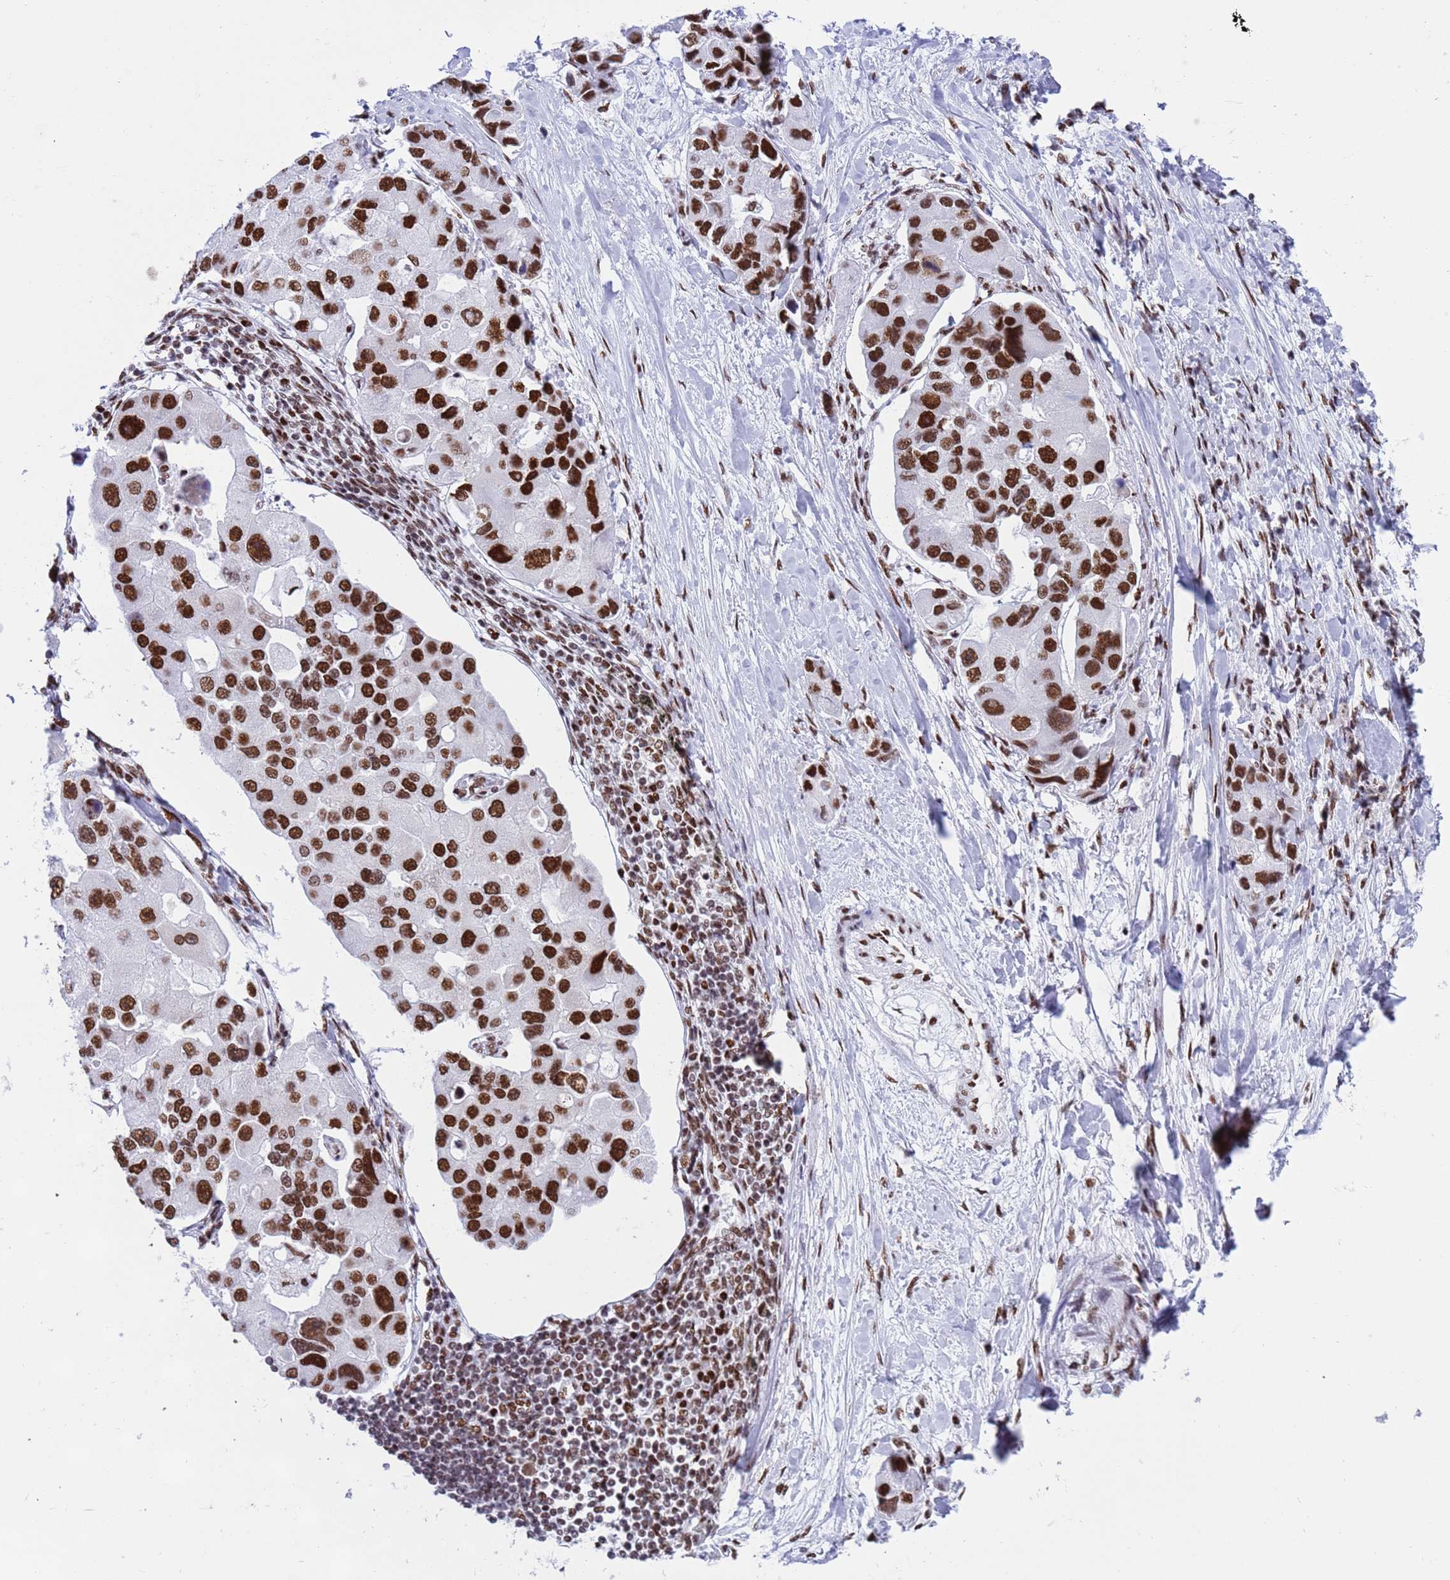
{"staining": {"intensity": "strong", "quantity": ">75%", "location": "nuclear"}, "tissue": "lung cancer", "cell_type": "Tumor cells", "image_type": "cancer", "snomed": [{"axis": "morphology", "description": "Adenocarcinoma, NOS"}, {"axis": "topography", "description": "Lung"}], "caption": "Immunohistochemical staining of adenocarcinoma (lung) shows high levels of strong nuclear staining in about >75% of tumor cells.", "gene": "RALY", "patient": {"sex": "female", "age": 54}}